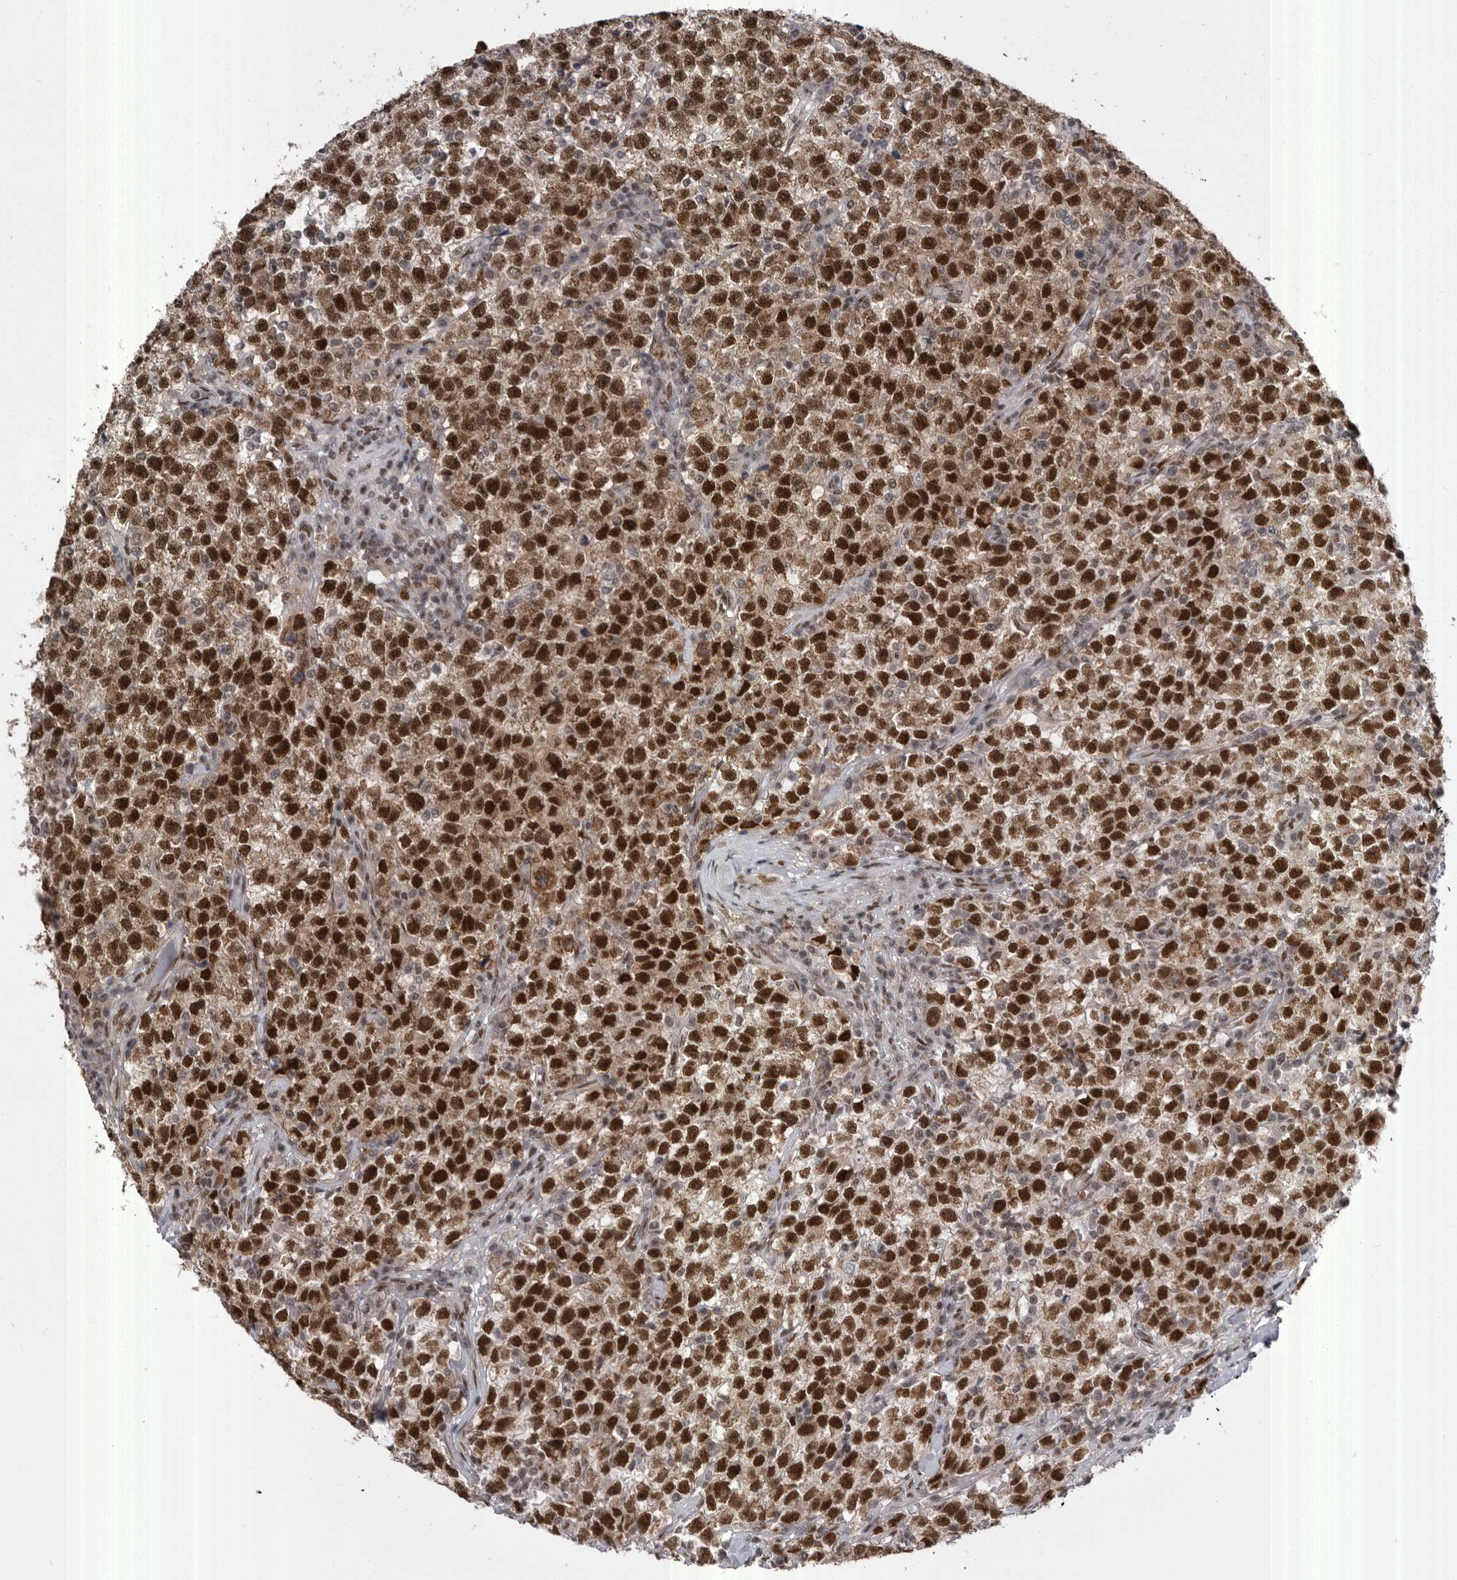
{"staining": {"intensity": "strong", "quantity": ">75%", "location": "nuclear"}, "tissue": "testis cancer", "cell_type": "Tumor cells", "image_type": "cancer", "snomed": [{"axis": "morphology", "description": "Seminoma, NOS"}, {"axis": "topography", "description": "Testis"}], "caption": "Approximately >75% of tumor cells in testis seminoma display strong nuclear protein positivity as visualized by brown immunohistochemical staining.", "gene": "MEPCE", "patient": {"sex": "male", "age": 22}}